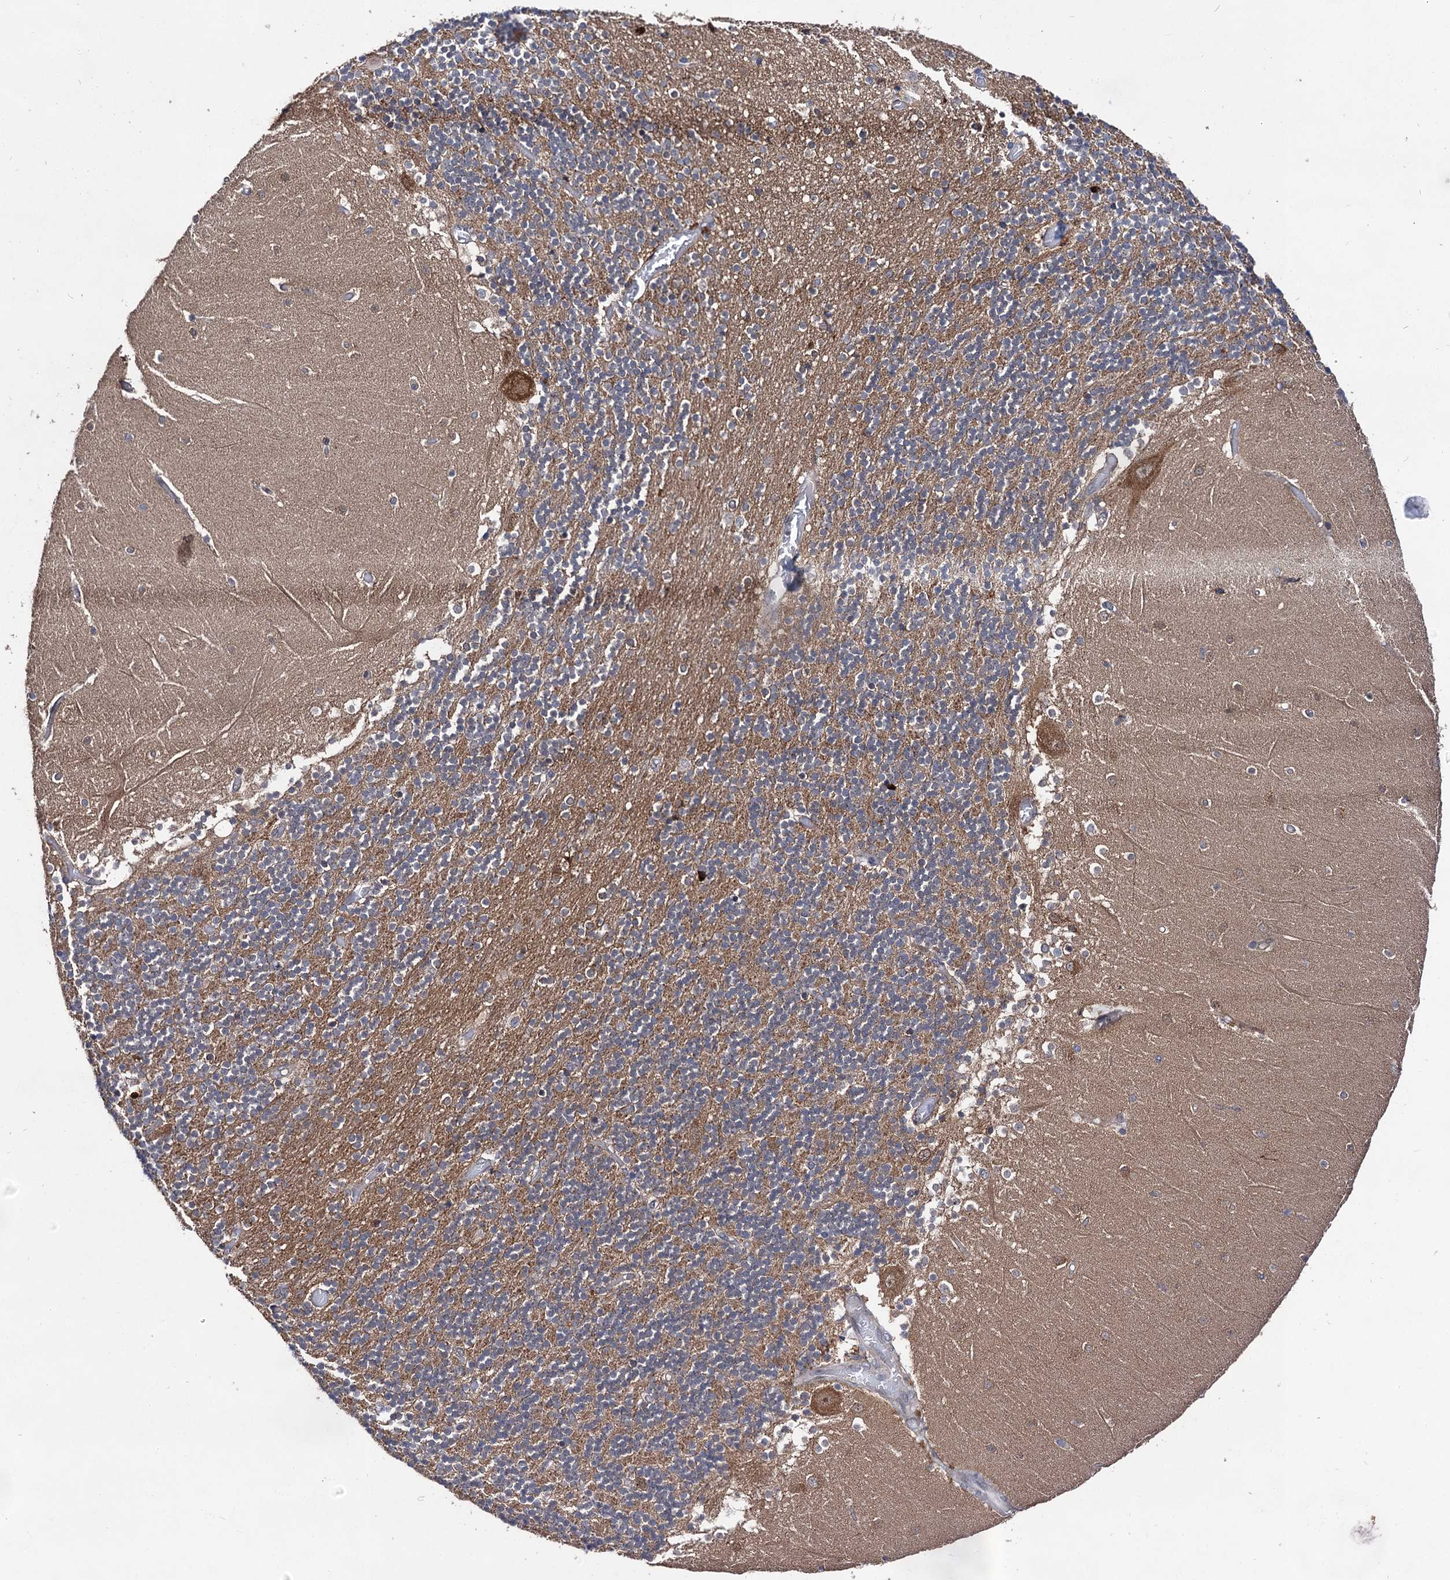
{"staining": {"intensity": "moderate", "quantity": "25%-75%", "location": "cytoplasmic/membranous"}, "tissue": "cerebellum", "cell_type": "Cells in granular layer", "image_type": "normal", "snomed": [{"axis": "morphology", "description": "Normal tissue, NOS"}, {"axis": "topography", "description": "Cerebellum"}], "caption": "Protein expression by immunohistochemistry (IHC) displays moderate cytoplasmic/membranous expression in approximately 25%-75% of cells in granular layer in unremarkable cerebellum.", "gene": "NAA25", "patient": {"sex": "female", "age": 28}}